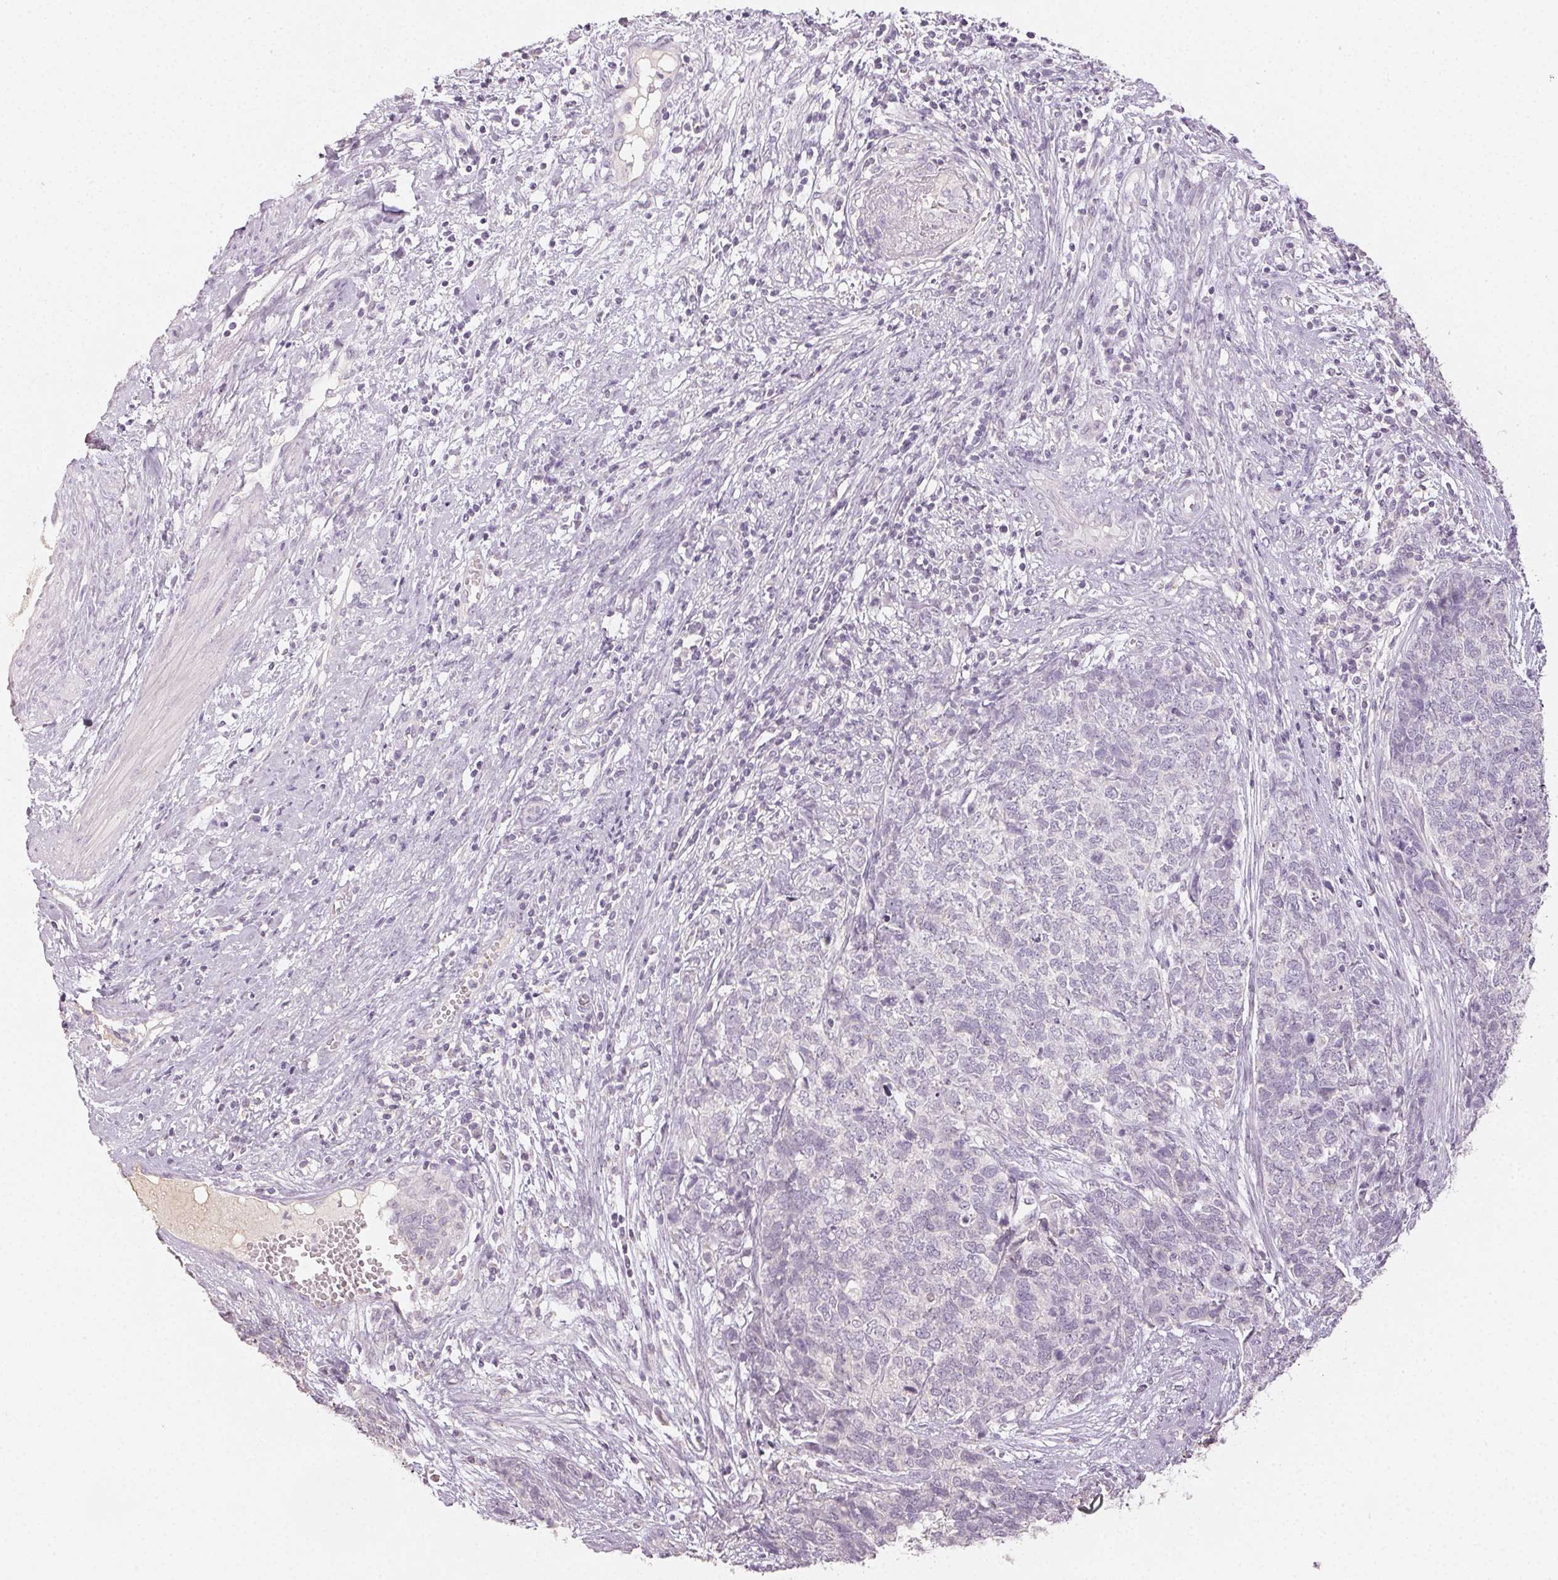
{"staining": {"intensity": "negative", "quantity": "none", "location": "none"}, "tissue": "cervical cancer", "cell_type": "Tumor cells", "image_type": "cancer", "snomed": [{"axis": "morphology", "description": "Adenocarcinoma, NOS"}, {"axis": "topography", "description": "Cervix"}], "caption": "The immunohistochemistry histopathology image has no significant positivity in tumor cells of cervical adenocarcinoma tissue. (DAB (3,3'-diaminobenzidine) immunohistochemistry with hematoxylin counter stain).", "gene": "LVRN", "patient": {"sex": "female", "age": 63}}